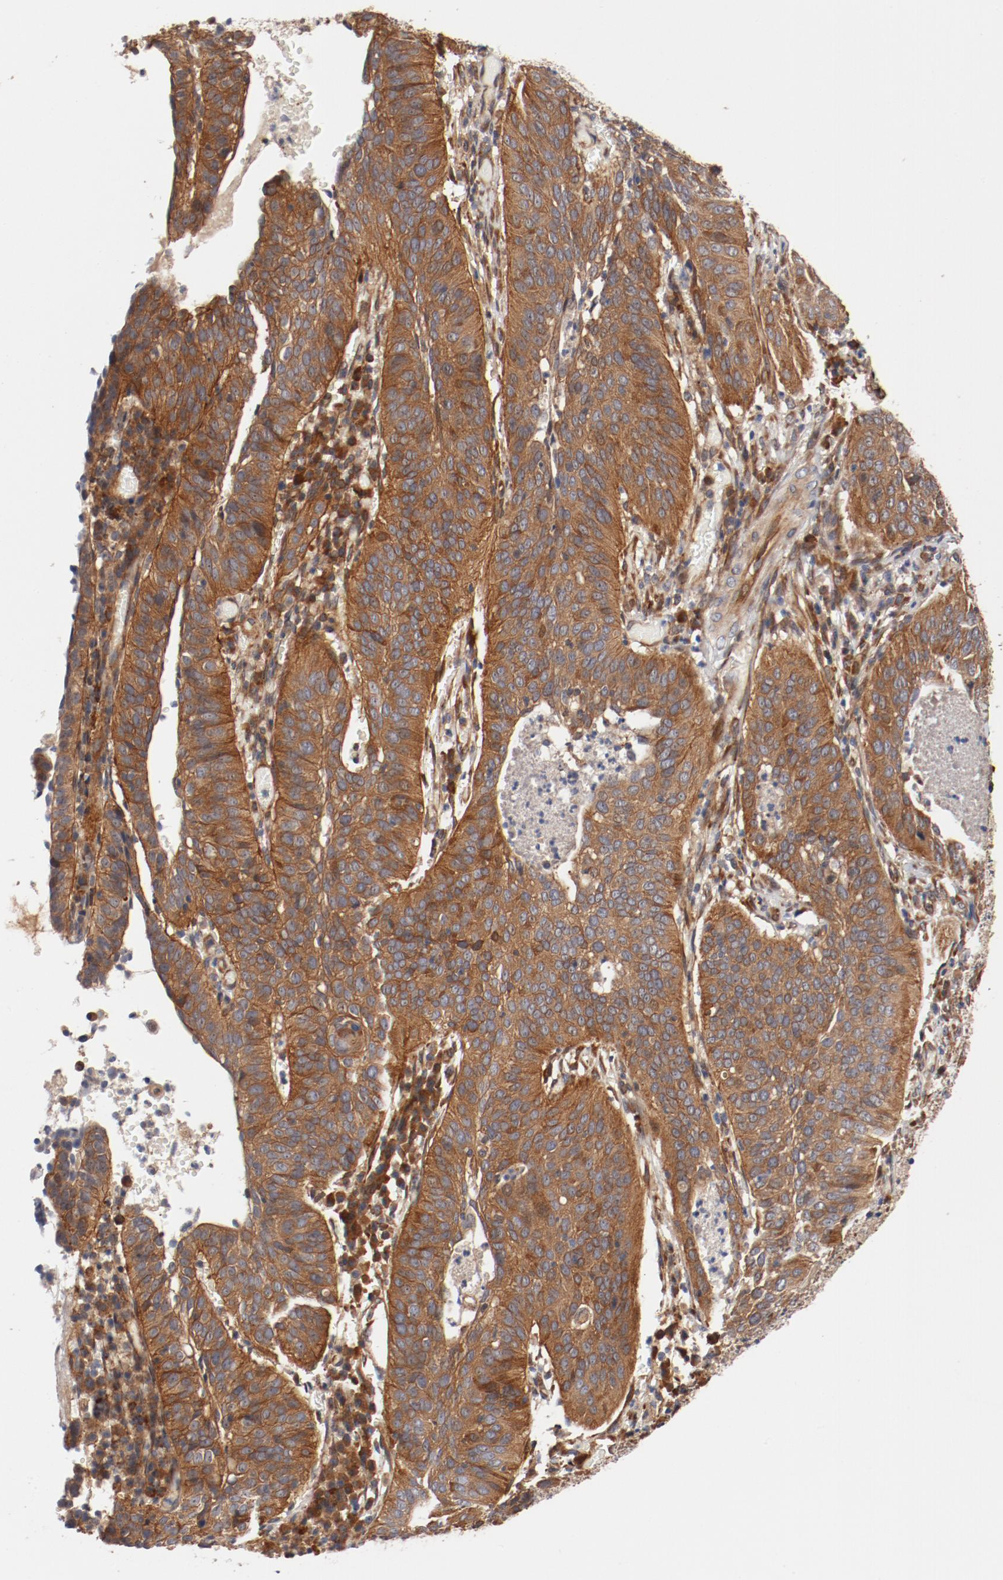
{"staining": {"intensity": "moderate", "quantity": ">75%", "location": "cytoplasmic/membranous"}, "tissue": "cervical cancer", "cell_type": "Tumor cells", "image_type": "cancer", "snomed": [{"axis": "morphology", "description": "Squamous cell carcinoma, NOS"}, {"axis": "topography", "description": "Cervix"}], "caption": "Immunohistochemistry of human squamous cell carcinoma (cervical) demonstrates medium levels of moderate cytoplasmic/membranous expression in about >75% of tumor cells. The staining was performed using DAB (3,3'-diaminobenzidine), with brown indicating positive protein expression. Nuclei are stained blue with hematoxylin.", "gene": "PITPNM2", "patient": {"sex": "female", "age": 39}}